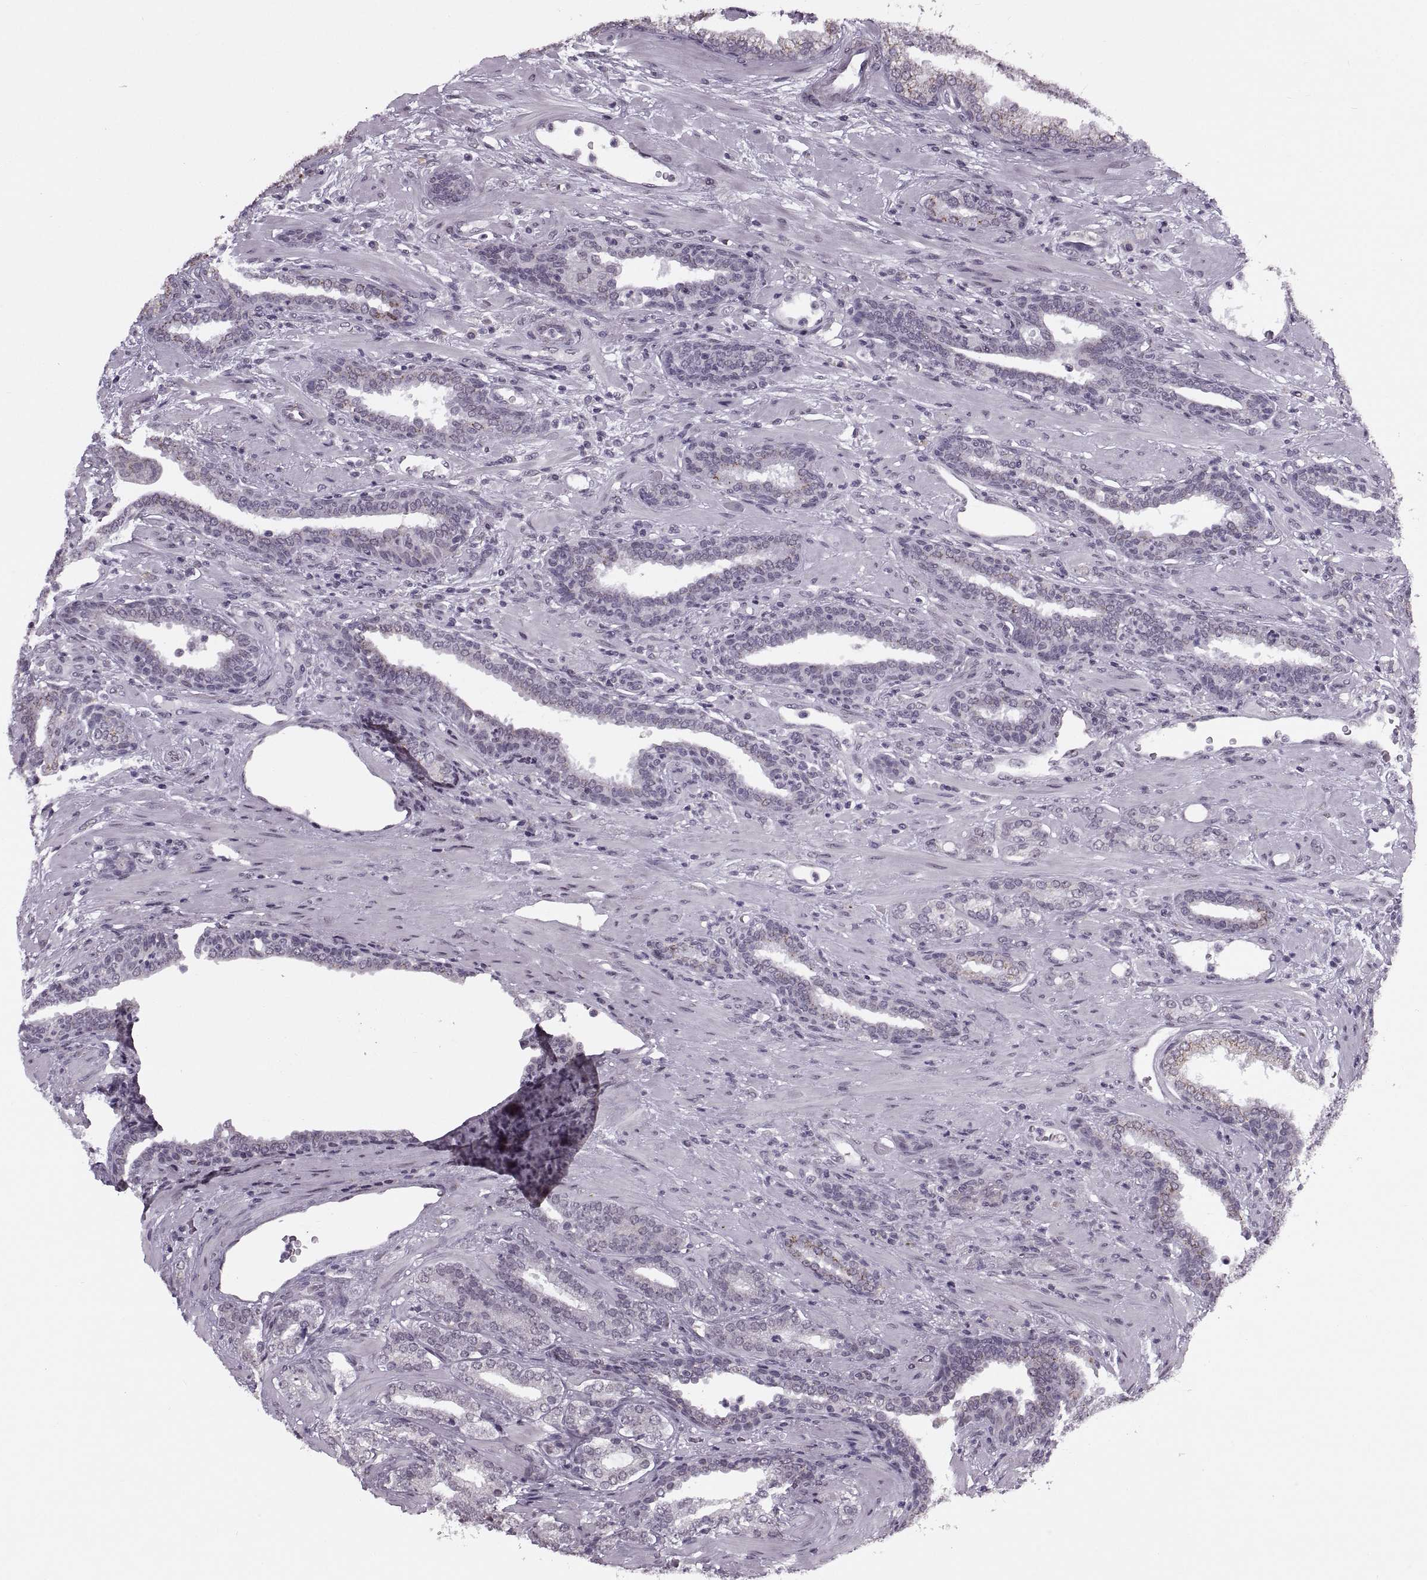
{"staining": {"intensity": "weak", "quantity": "<25%", "location": "cytoplasmic/membranous"}, "tissue": "prostate cancer", "cell_type": "Tumor cells", "image_type": "cancer", "snomed": [{"axis": "morphology", "description": "Adenocarcinoma, Low grade"}, {"axis": "topography", "description": "Prostate"}], "caption": "The image shows no staining of tumor cells in low-grade adenocarcinoma (prostate).", "gene": "PRSS37", "patient": {"sex": "male", "age": 61}}